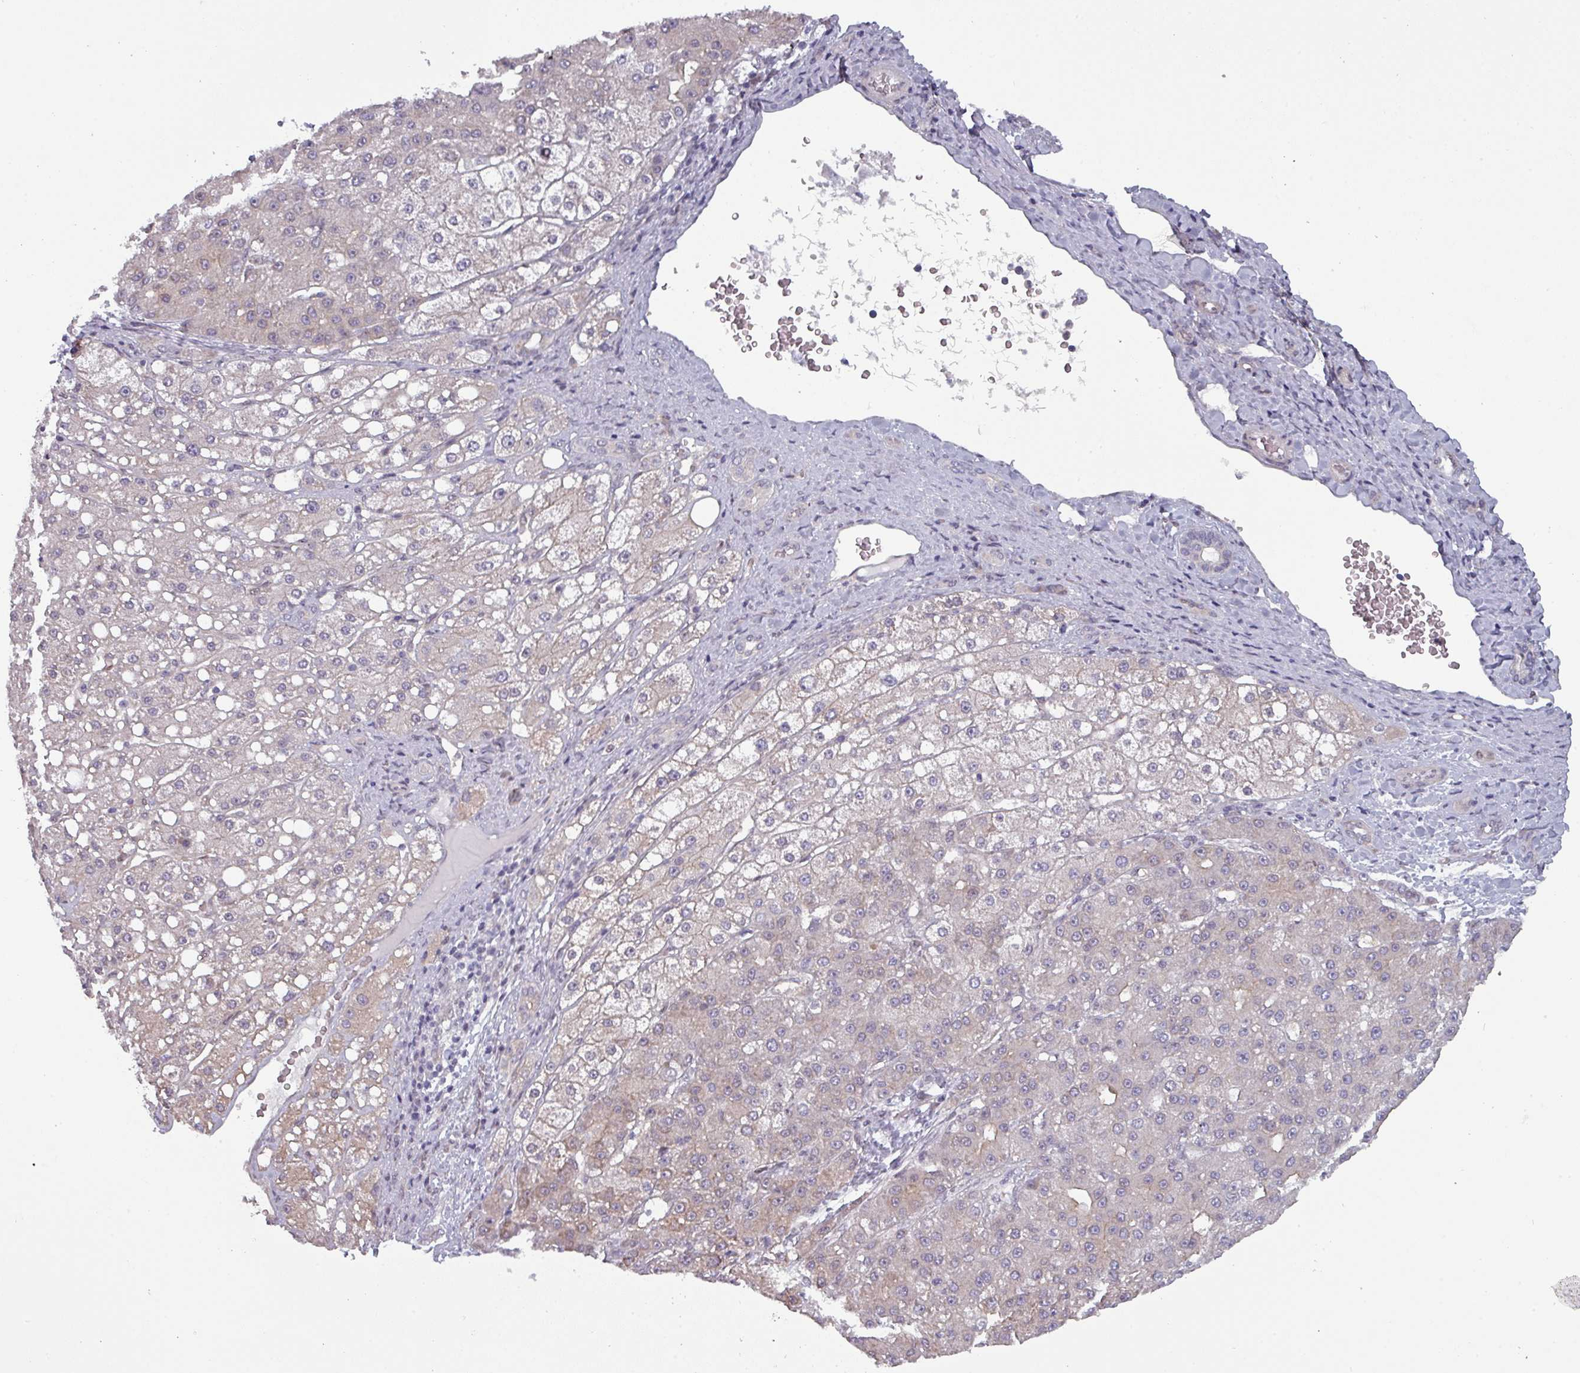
{"staining": {"intensity": "weak", "quantity": "<25%", "location": "cytoplasmic/membranous"}, "tissue": "liver cancer", "cell_type": "Tumor cells", "image_type": "cancer", "snomed": [{"axis": "morphology", "description": "Carcinoma, Hepatocellular, NOS"}, {"axis": "topography", "description": "Liver"}], "caption": "IHC photomicrograph of hepatocellular carcinoma (liver) stained for a protein (brown), which demonstrates no positivity in tumor cells.", "gene": "PRAMEF12", "patient": {"sex": "male", "age": 67}}